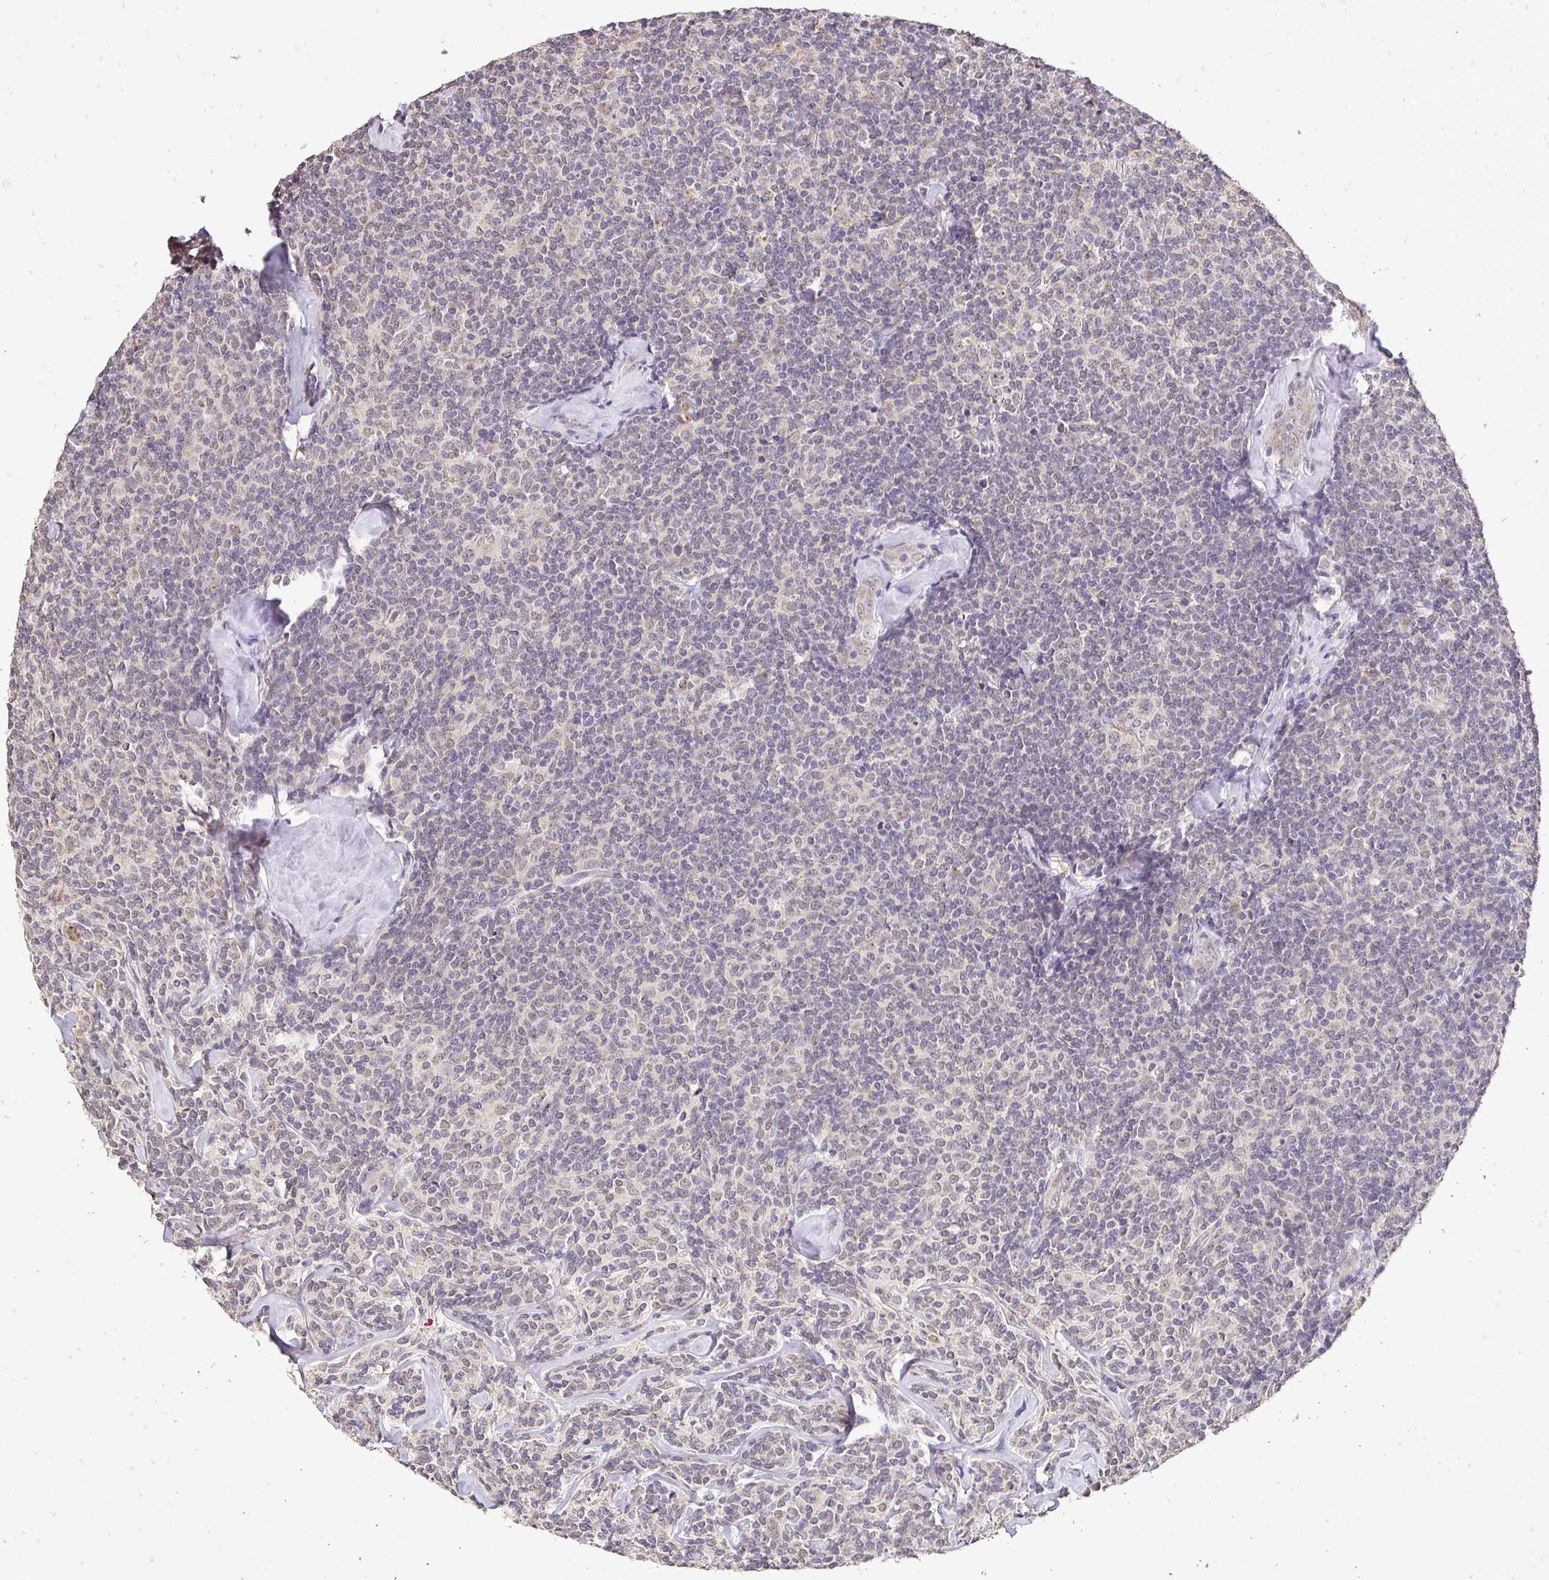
{"staining": {"intensity": "negative", "quantity": "none", "location": "none"}, "tissue": "lymphoma", "cell_type": "Tumor cells", "image_type": "cancer", "snomed": [{"axis": "morphology", "description": "Malignant lymphoma, non-Hodgkin's type, Low grade"}, {"axis": "topography", "description": "Lymph node"}], "caption": "This histopathology image is of low-grade malignant lymphoma, non-Hodgkin's type stained with immunohistochemistry (IHC) to label a protein in brown with the nuclei are counter-stained blue. There is no positivity in tumor cells.", "gene": "RHEBL1", "patient": {"sex": "female", "age": 56}}